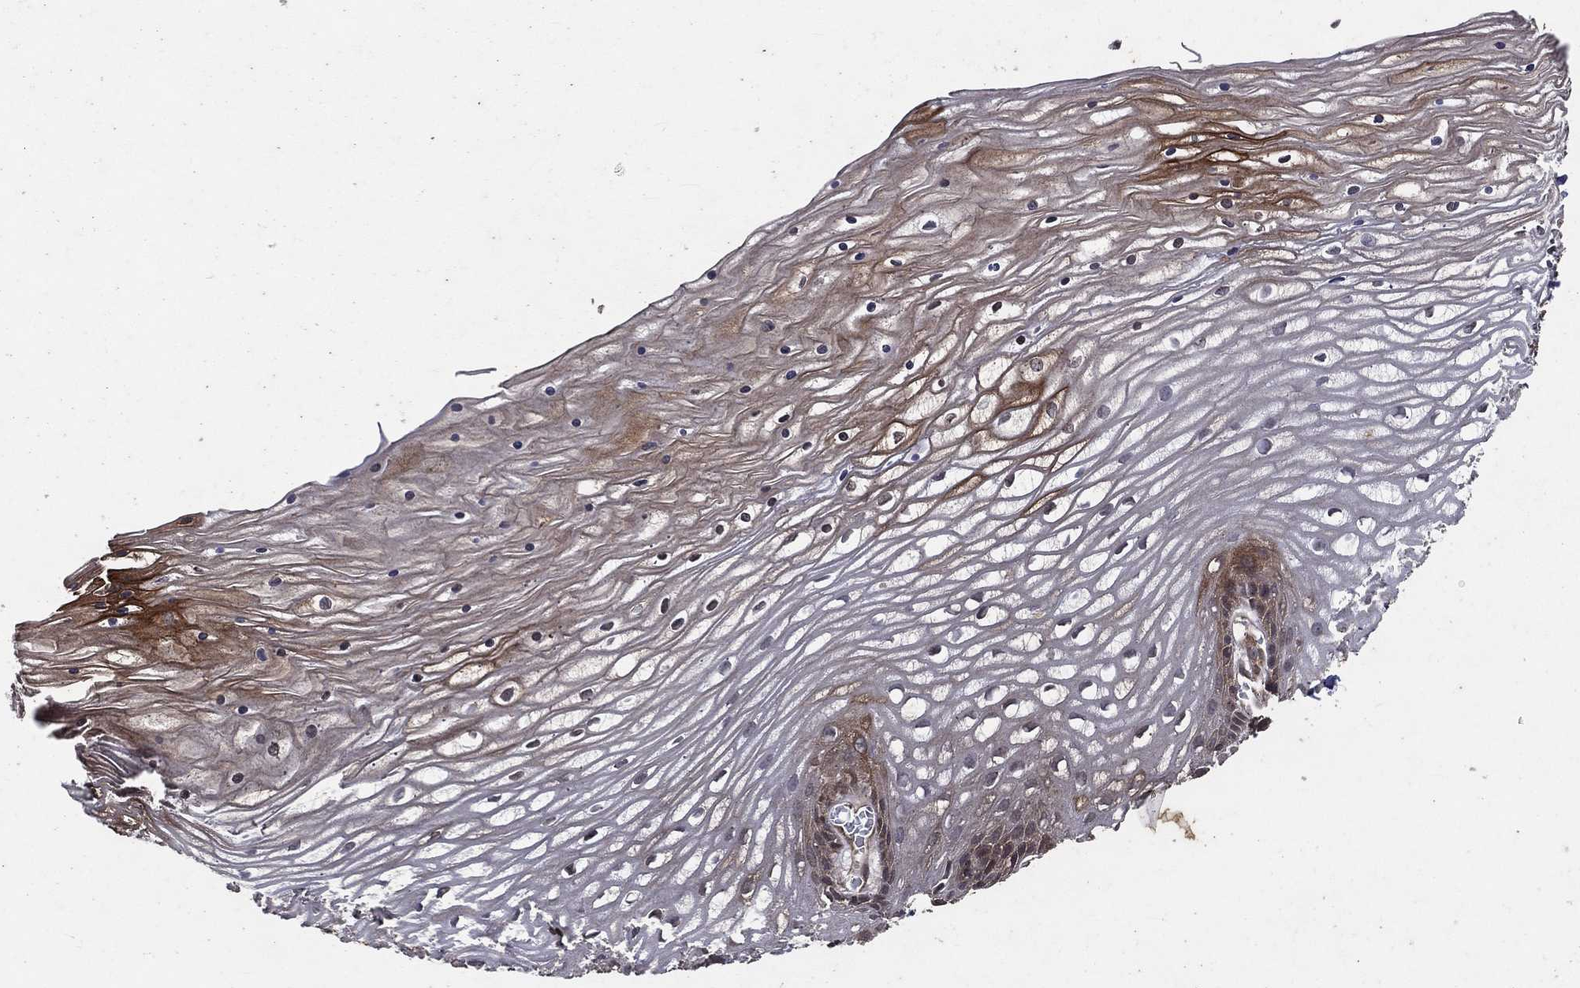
{"staining": {"intensity": "moderate", "quantity": ">75%", "location": "nuclear"}, "tissue": "cervix", "cell_type": "Glandular cells", "image_type": "normal", "snomed": [{"axis": "morphology", "description": "Normal tissue, NOS"}, {"axis": "topography", "description": "Cervix"}], "caption": "A medium amount of moderate nuclear staining is seen in about >75% of glandular cells in unremarkable cervix.", "gene": "FGD1", "patient": {"sex": "female", "age": 35}}